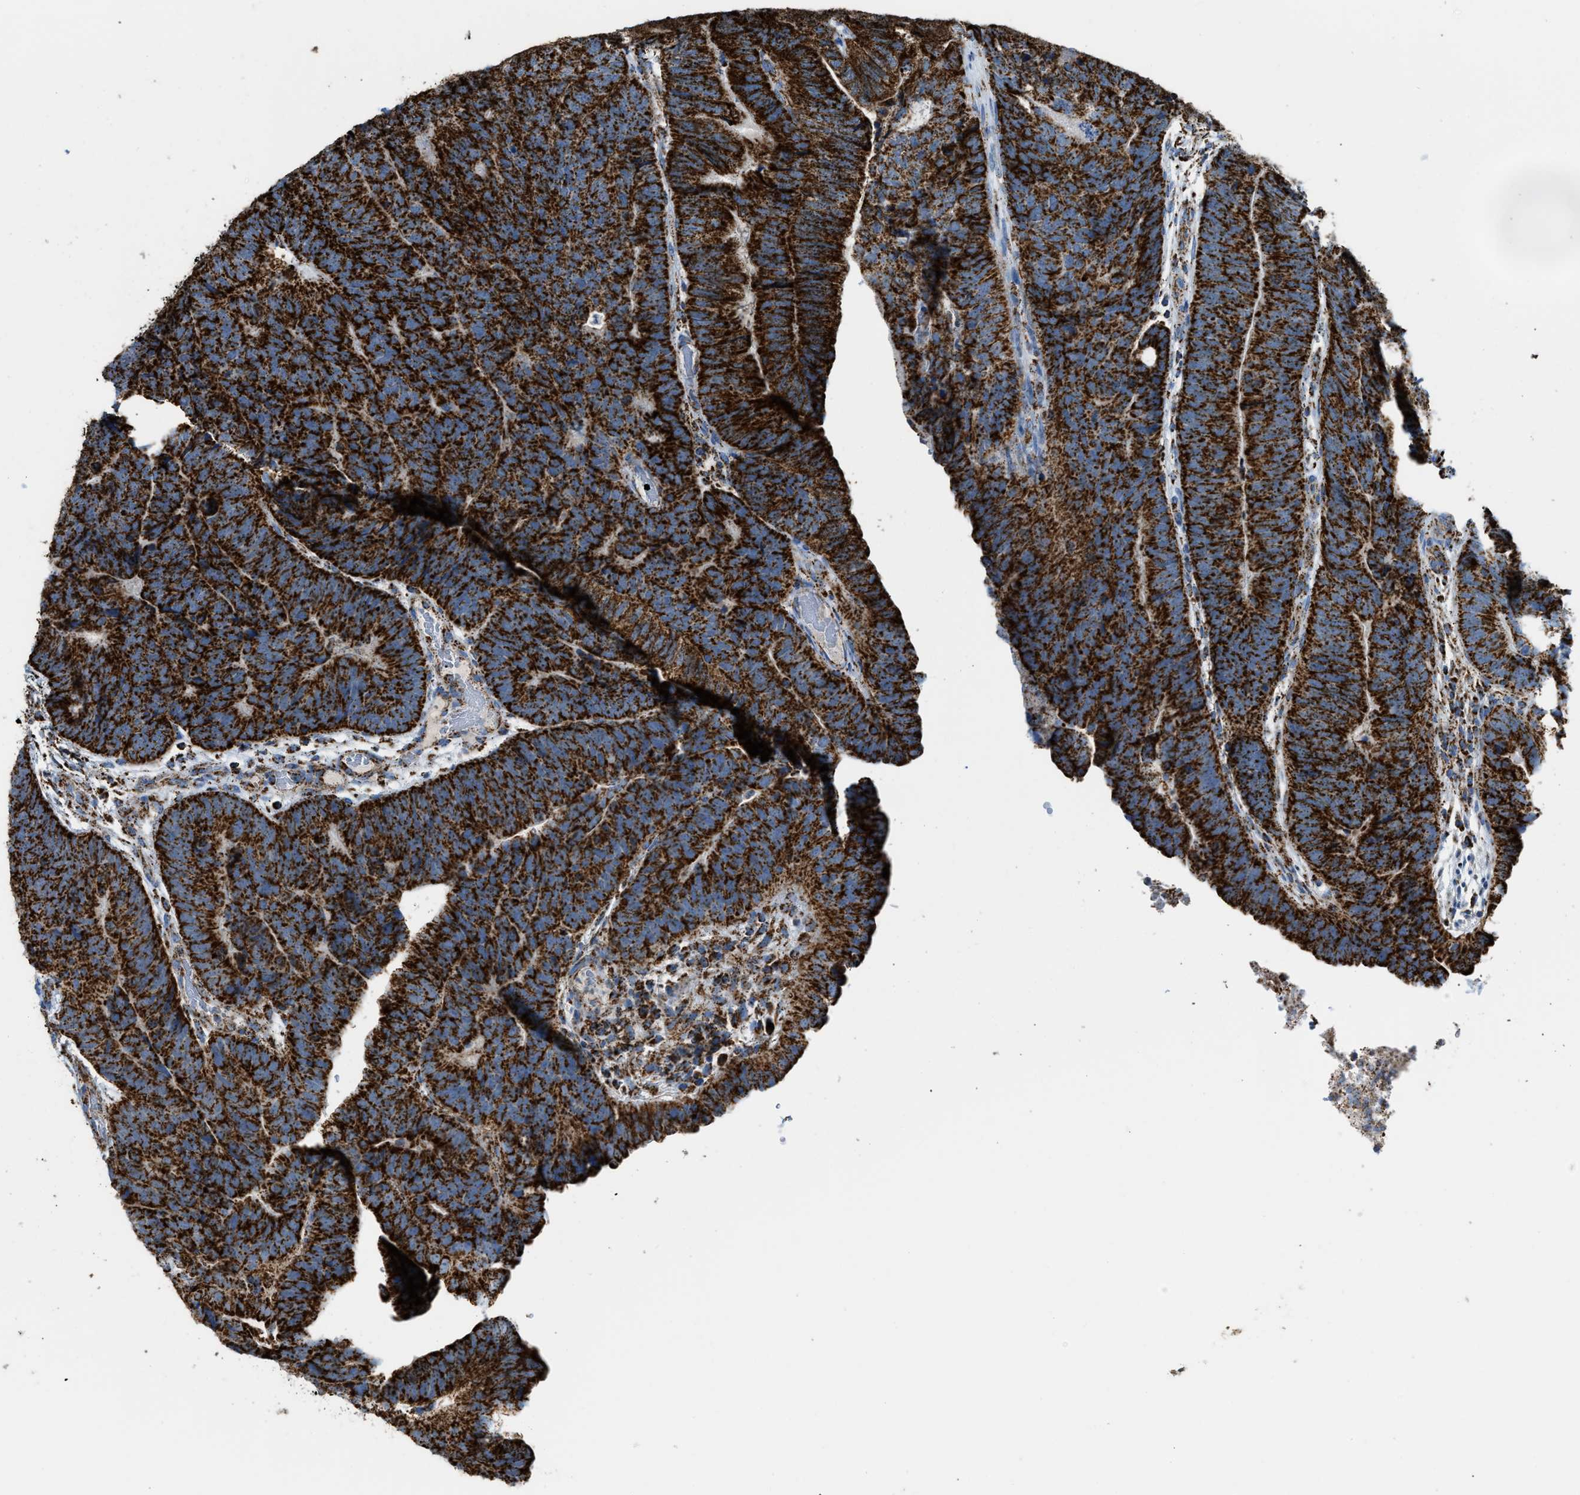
{"staining": {"intensity": "strong", "quantity": ">75%", "location": "cytoplasmic/membranous"}, "tissue": "colorectal cancer", "cell_type": "Tumor cells", "image_type": "cancer", "snomed": [{"axis": "morphology", "description": "Adenocarcinoma, NOS"}, {"axis": "topography", "description": "Colon"}], "caption": "This photomicrograph demonstrates immunohistochemistry staining of colorectal adenocarcinoma, with high strong cytoplasmic/membranous expression in about >75% of tumor cells.", "gene": "ETFB", "patient": {"sex": "female", "age": 67}}